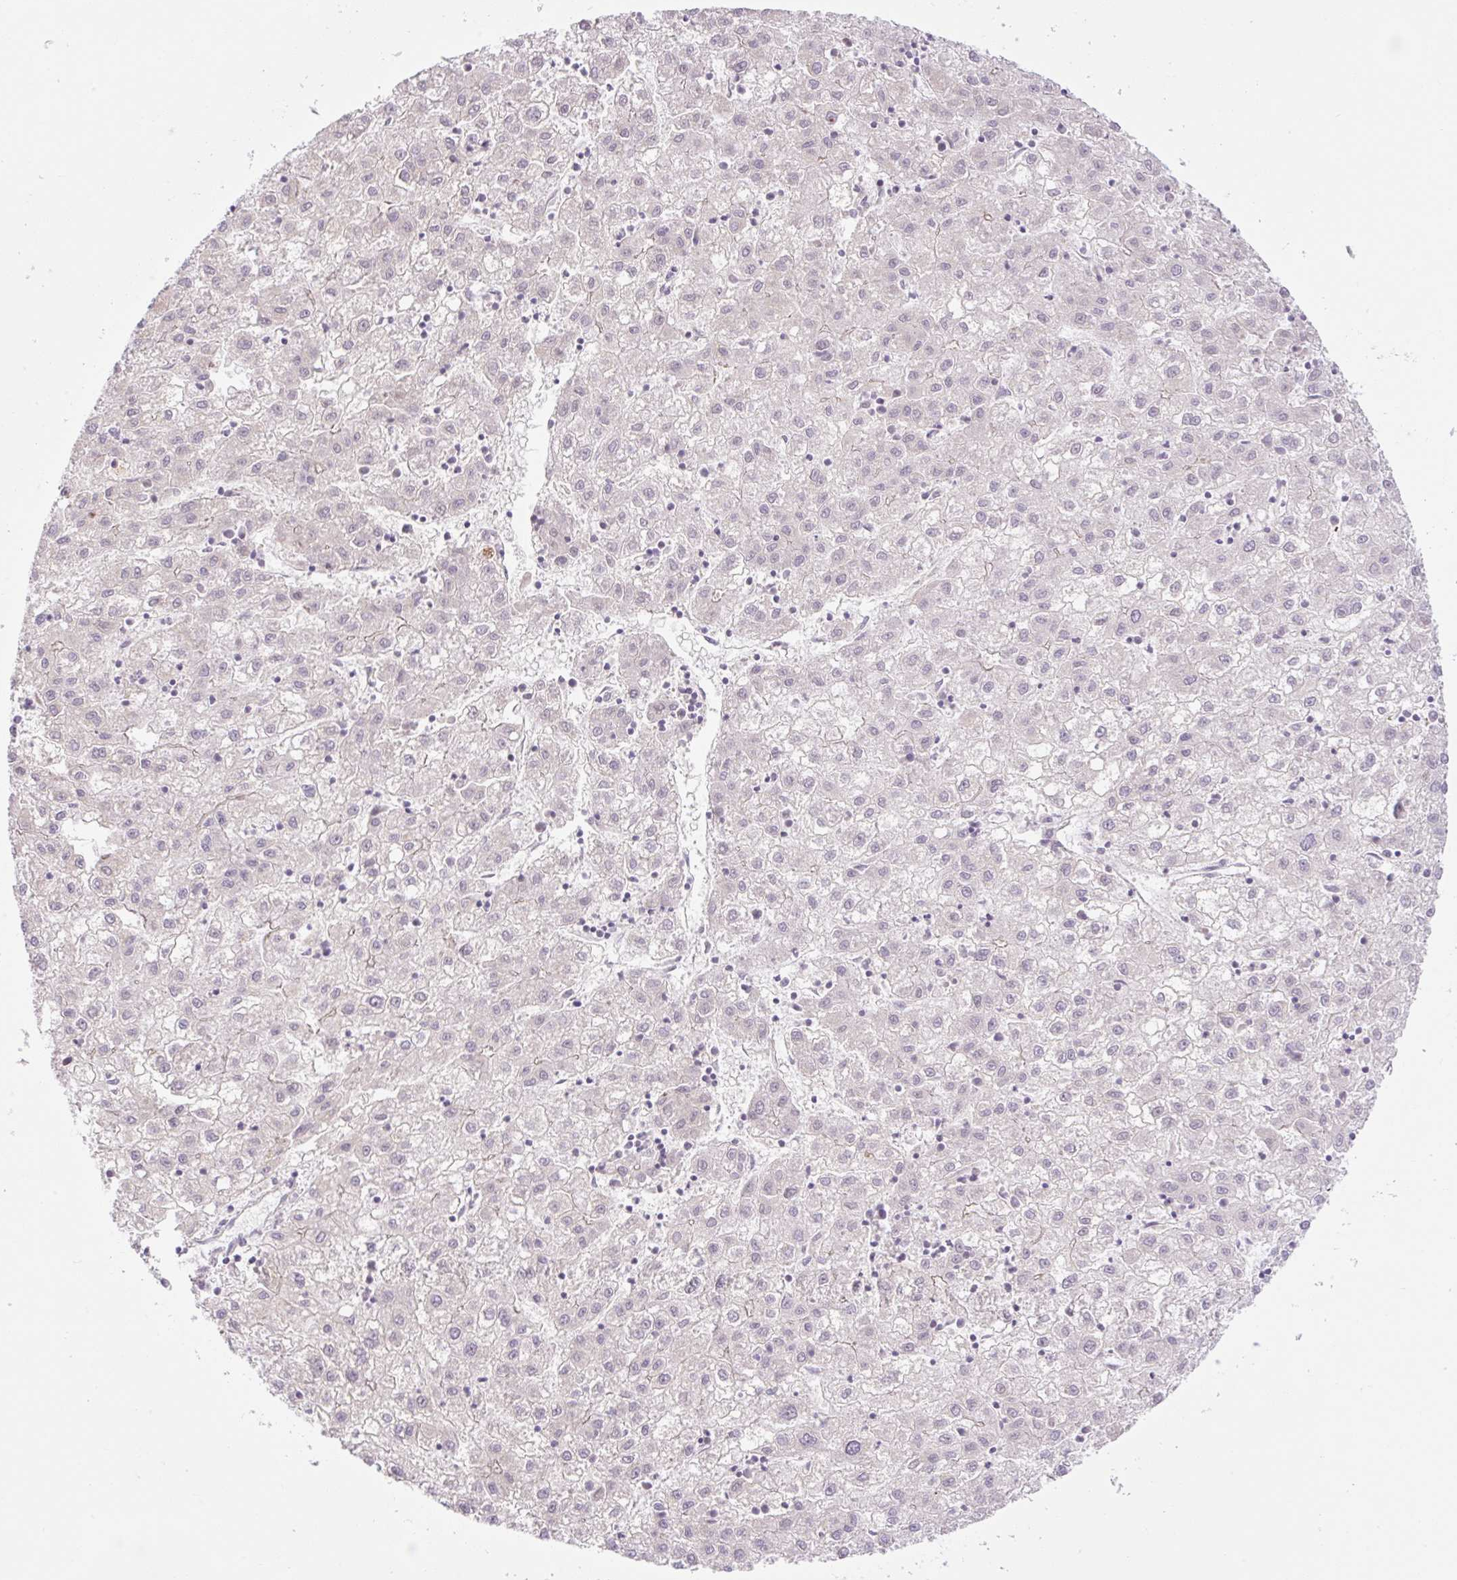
{"staining": {"intensity": "negative", "quantity": "none", "location": "none"}, "tissue": "liver cancer", "cell_type": "Tumor cells", "image_type": "cancer", "snomed": [{"axis": "morphology", "description": "Carcinoma, Hepatocellular, NOS"}, {"axis": "topography", "description": "Liver"}], "caption": "Liver cancer was stained to show a protein in brown. There is no significant expression in tumor cells.", "gene": "ICE1", "patient": {"sex": "male", "age": 72}}